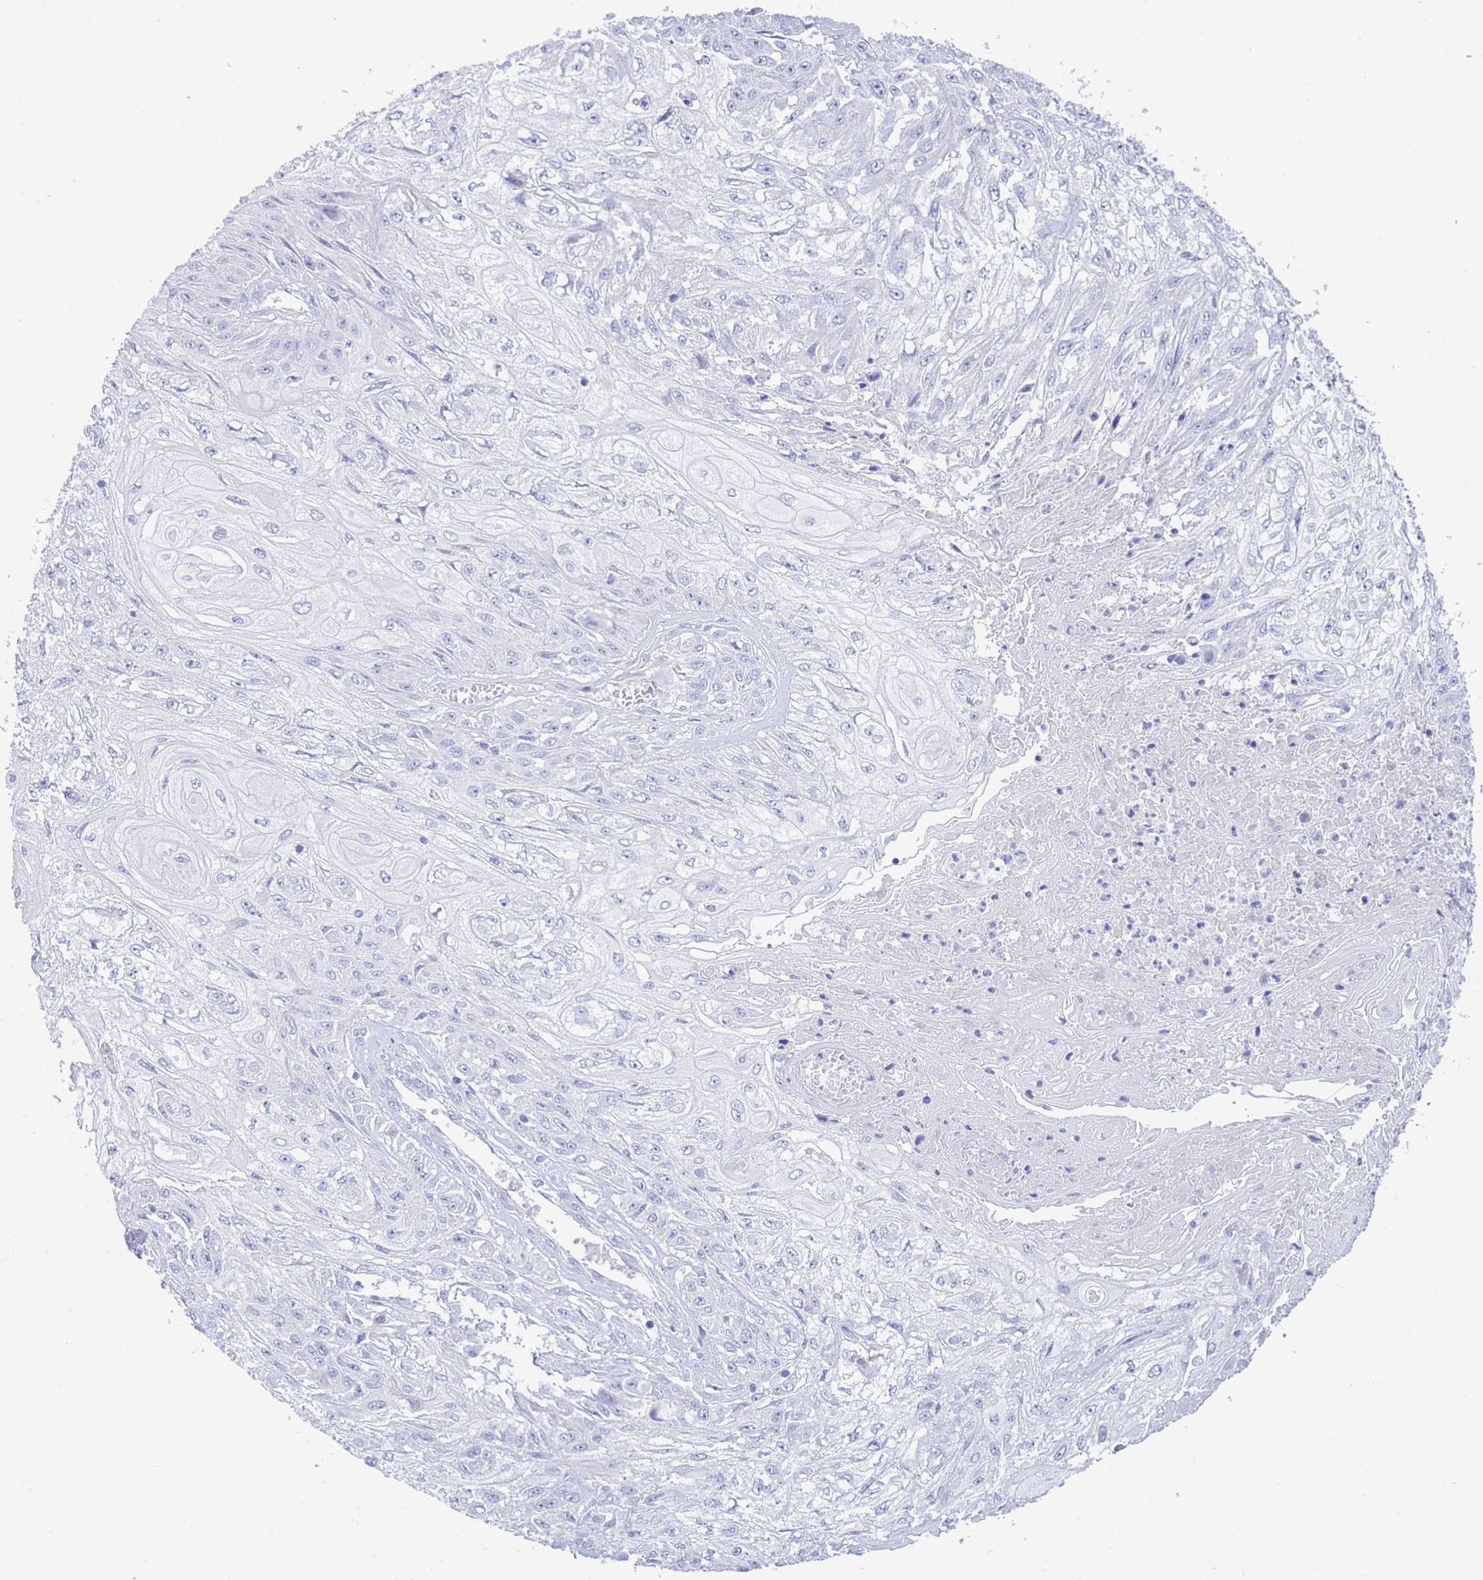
{"staining": {"intensity": "negative", "quantity": "none", "location": "none"}, "tissue": "skin cancer", "cell_type": "Tumor cells", "image_type": "cancer", "snomed": [{"axis": "morphology", "description": "Squamous cell carcinoma, NOS"}, {"axis": "morphology", "description": "Squamous cell carcinoma, metastatic, NOS"}, {"axis": "topography", "description": "Skin"}, {"axis": "topography", "description": "Lymph node"}], "caption": "Tumor cells show no significant protein positivity in skin cancer (metastatic squamous cell carcinoma).", "gene": "LRRC37A", "patient": {"sex": "male", "age": 75}}